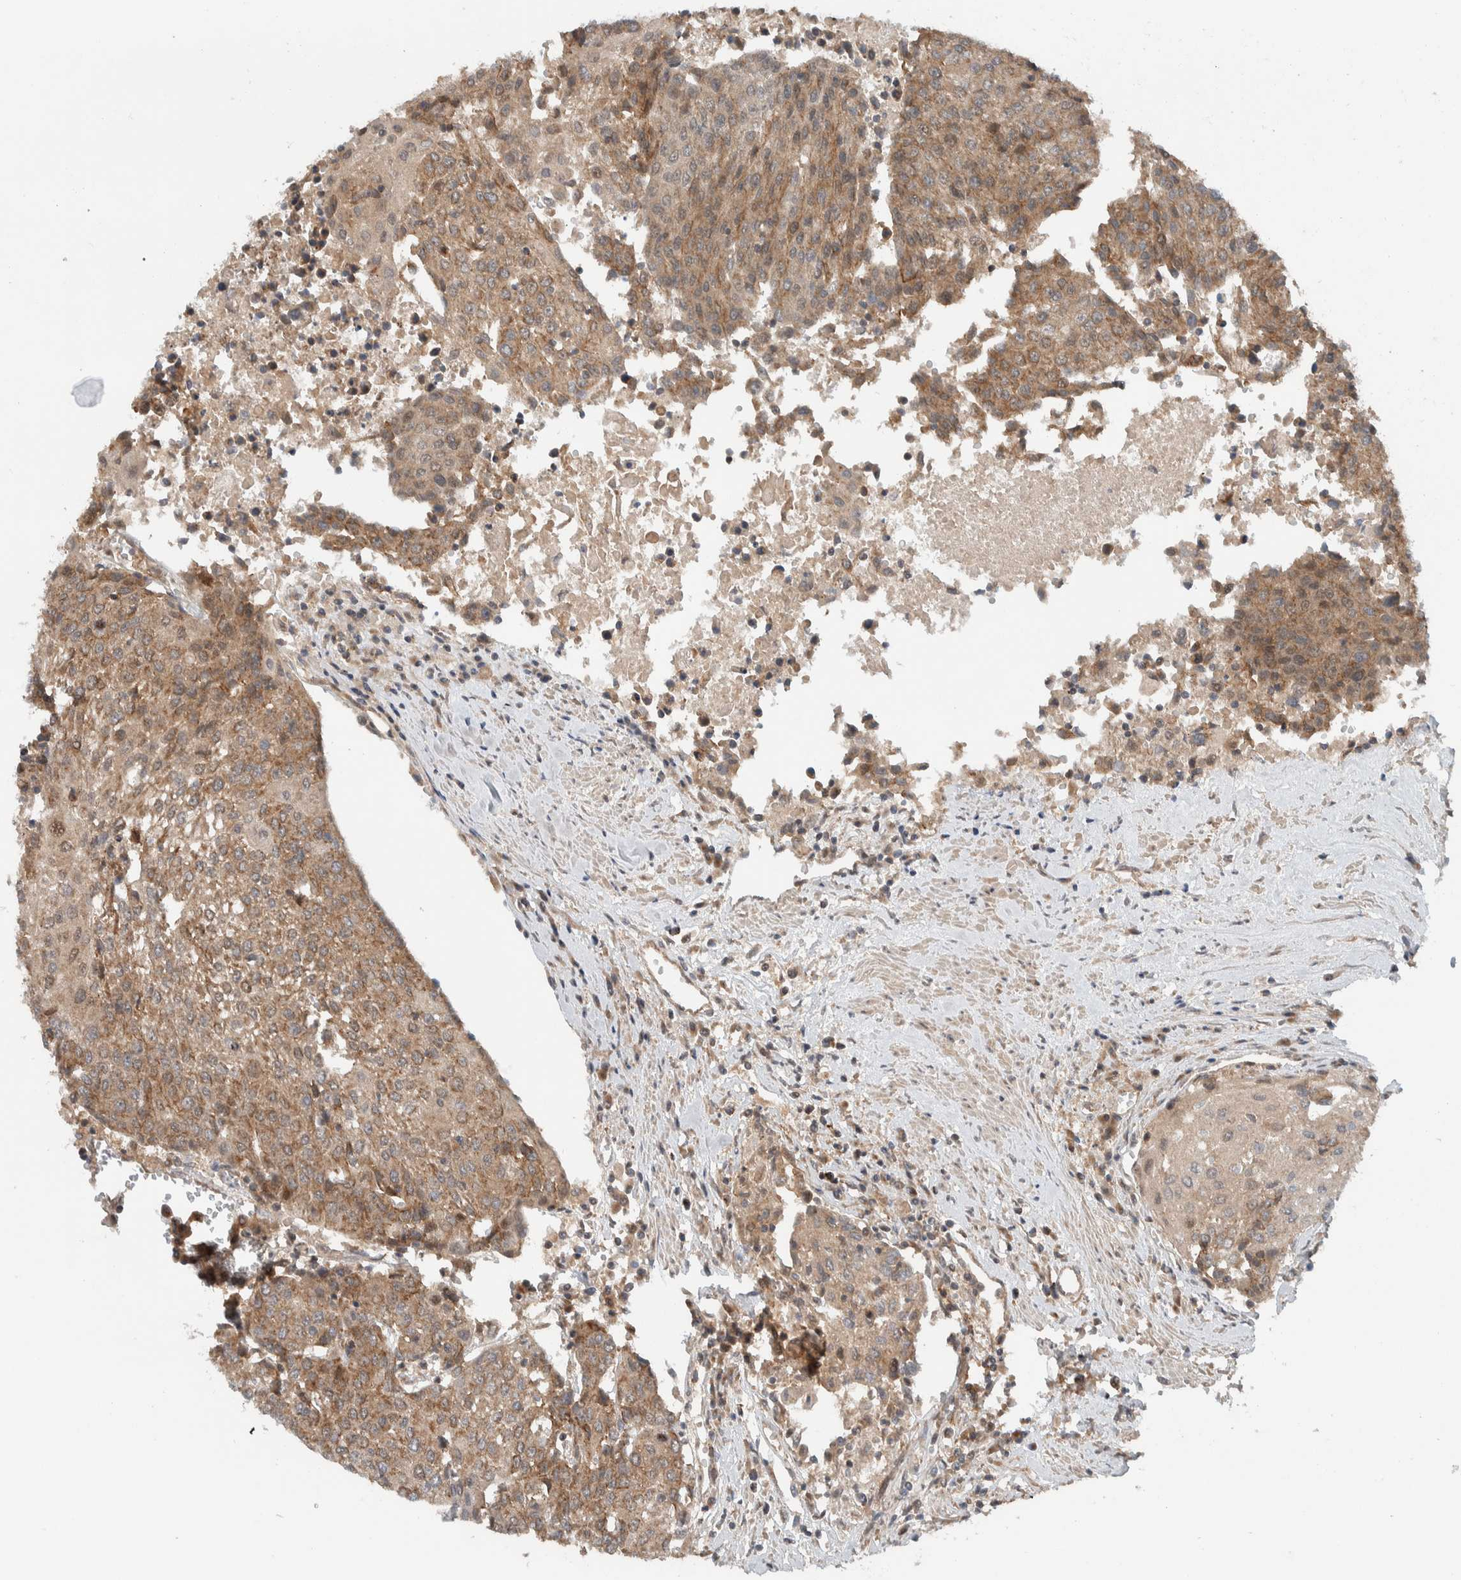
{"staining": {"intensity": "weak", "quantity": "25%-75%", "location": "cytoplasmic/membranous"}, "tissue": "urothelial cancer", "cell_type": "Tumor cells", "image_type": "cancer", "snomed": [{"axis": "morphology", "description": "Urothelial carcinoma, High grade"}, {"axis": "topography", "description": "Urinary bladder"}], "caption": "There is low levels of weak cytoplasmic/membranous staining in tumor cells of urothelial cancer, as demonstrated by immunohistochemical staining (brown color).", "gene": "KLHL6", "patient": {"sex": "female", "age": 85}}